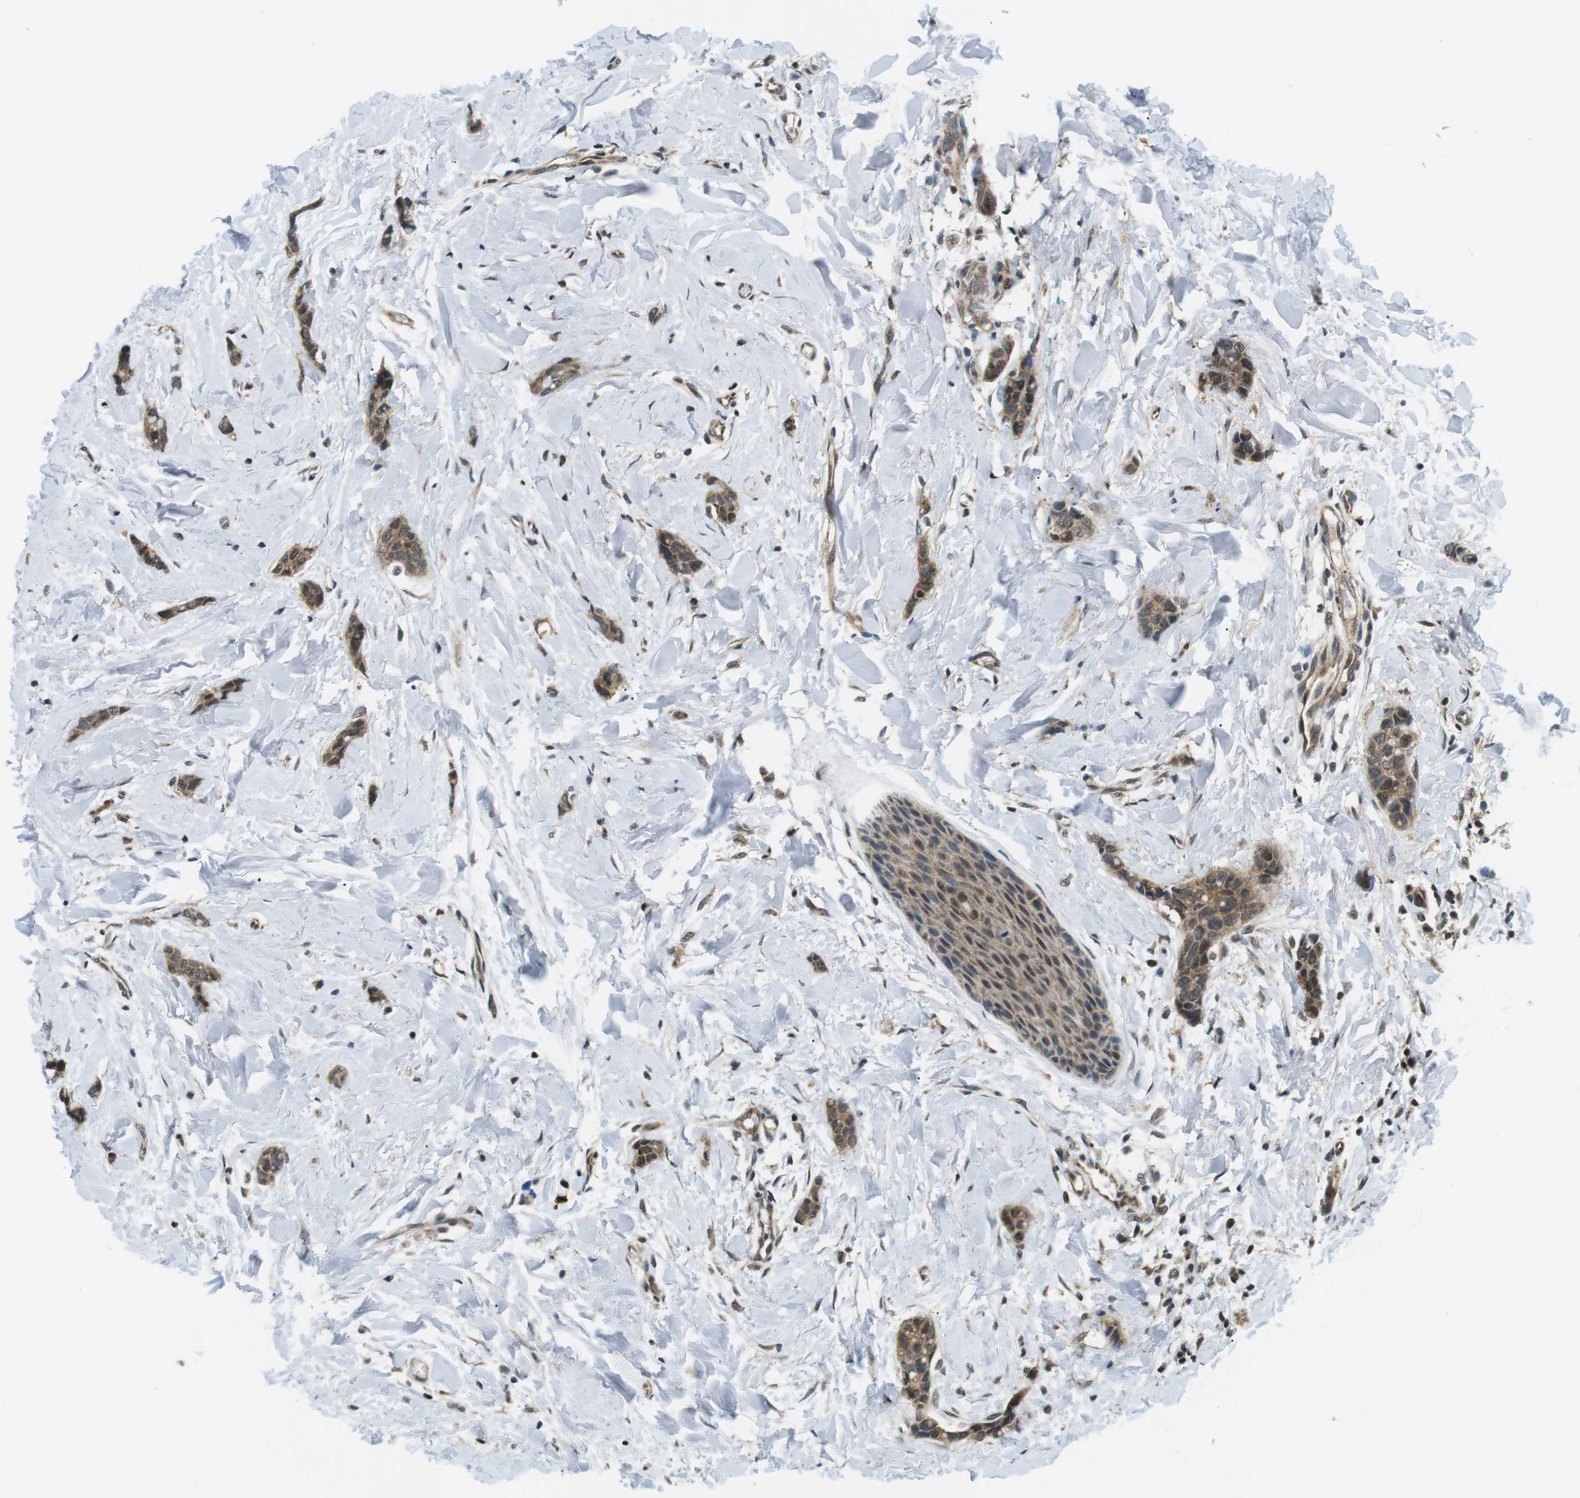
{"staining": {"intensity": "moderate", "quantity": ">75%", "location": "cytoplasmic/membranous"}, "tissue": "breast cancer", "cell_type": "Tumor cells", "image_type": "cancer", "snomed": [{"axis": "morphology", "description": "Lobular carcinoma"}, {"axis": "topography", "description": "Skin"}, {"axis": "topography", "description": "Breast"}], "caption": "Breast cancer tissue demonstrates moderate cytoplasmic/membranous positivity in about >75% of tumor cells", "gene": "CSNK2B", "patient": {"sex": "female", "age": 46}}